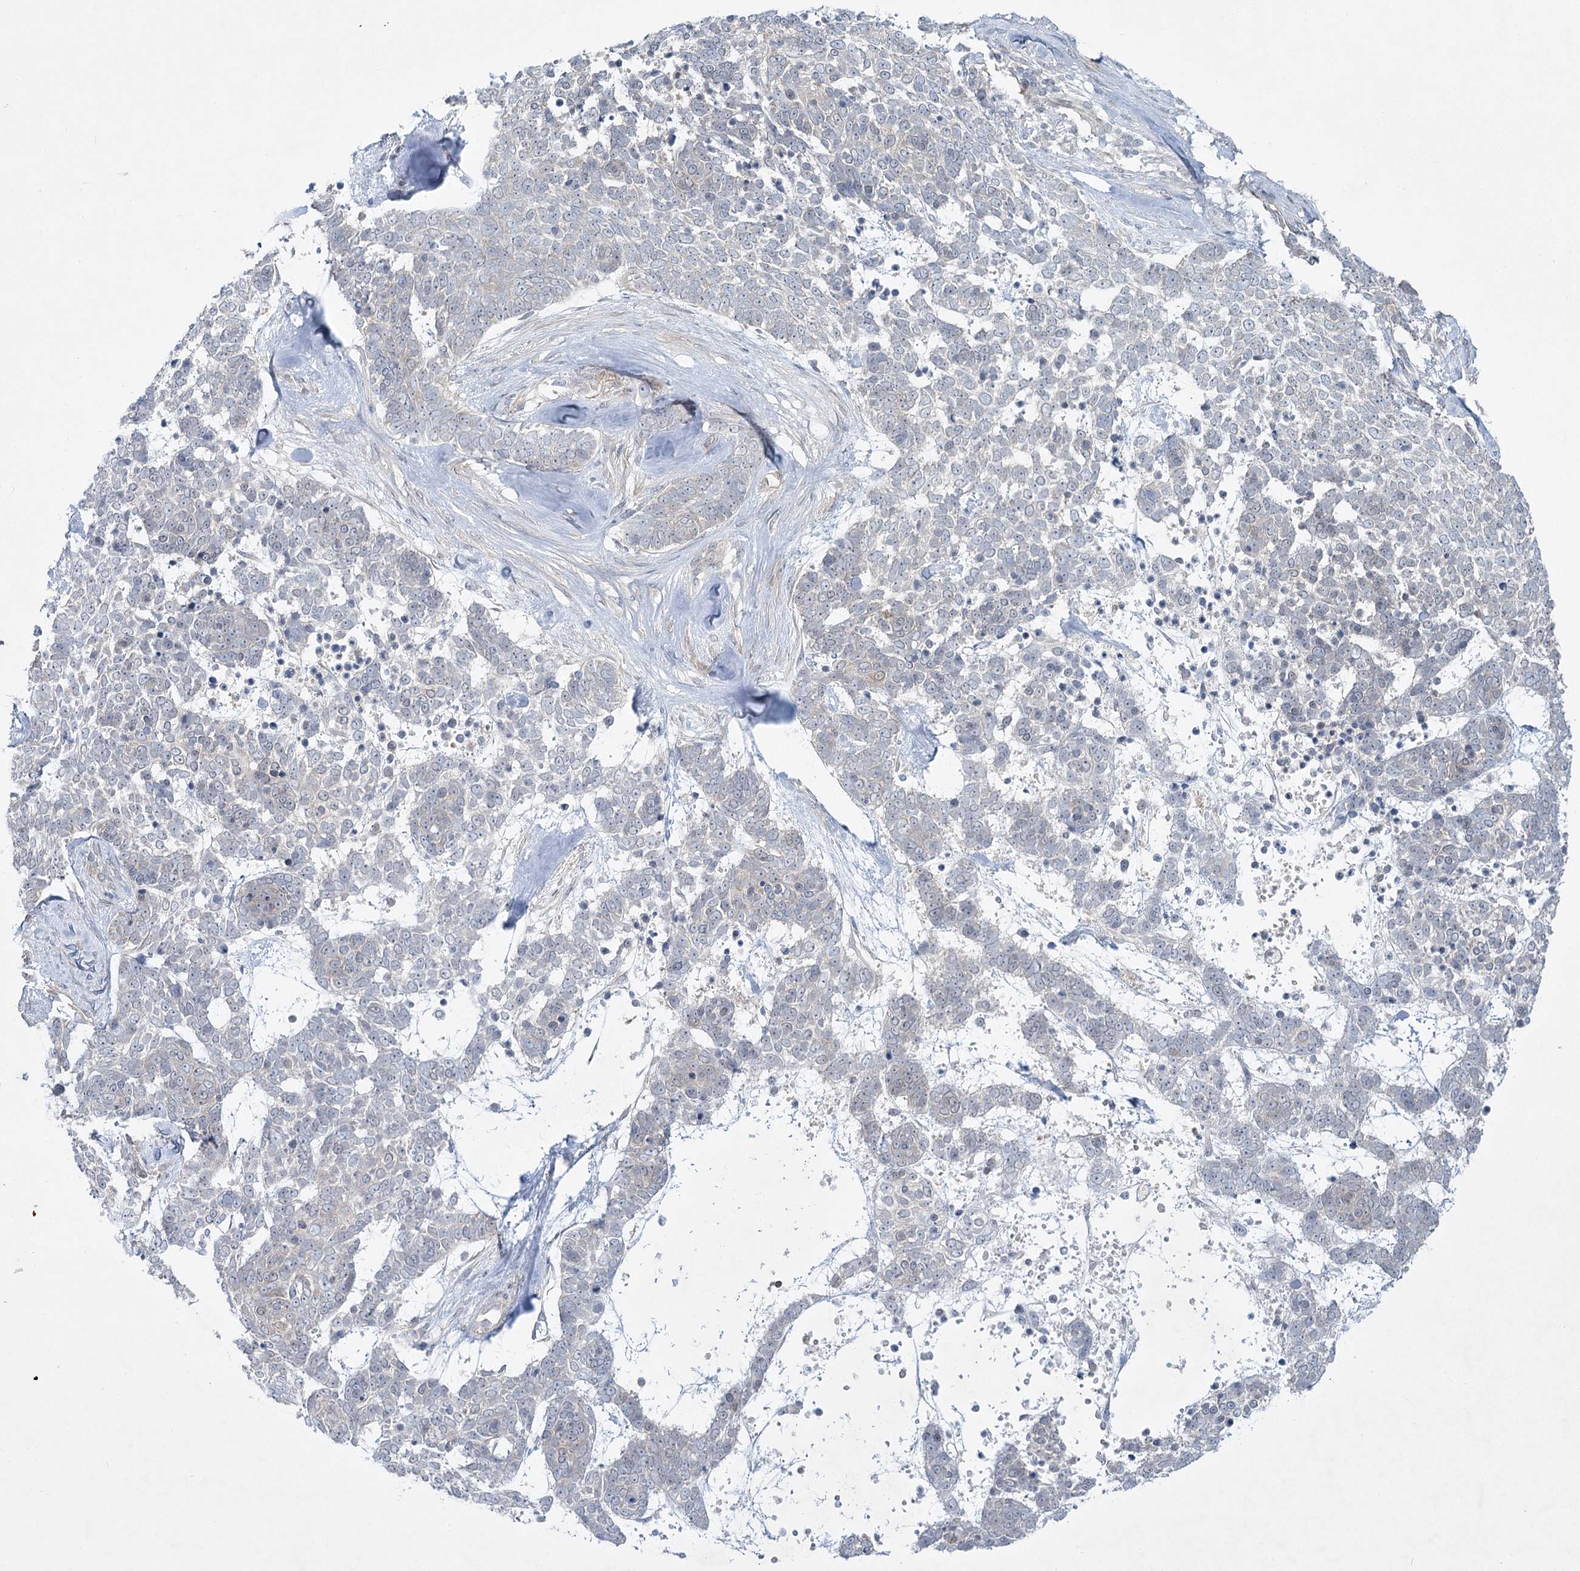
{"staining": {"intensity": "negative", "quantity": "none", "location": "none"}, "tissue": "skin cancer", "cell_type": "Tumor cells", "image_type": "cancer", "snomed": [{"axis": "morphology", "description": "Basal cell carcinoma"}, {"axis": "topography", "description": "Skin"}], "caption": "There is no significant staining in tumor cells of skin cancer (basal cell carcinoma).", "gene": "AAMDC", "patient": {"sex": "female", "age": 81}}